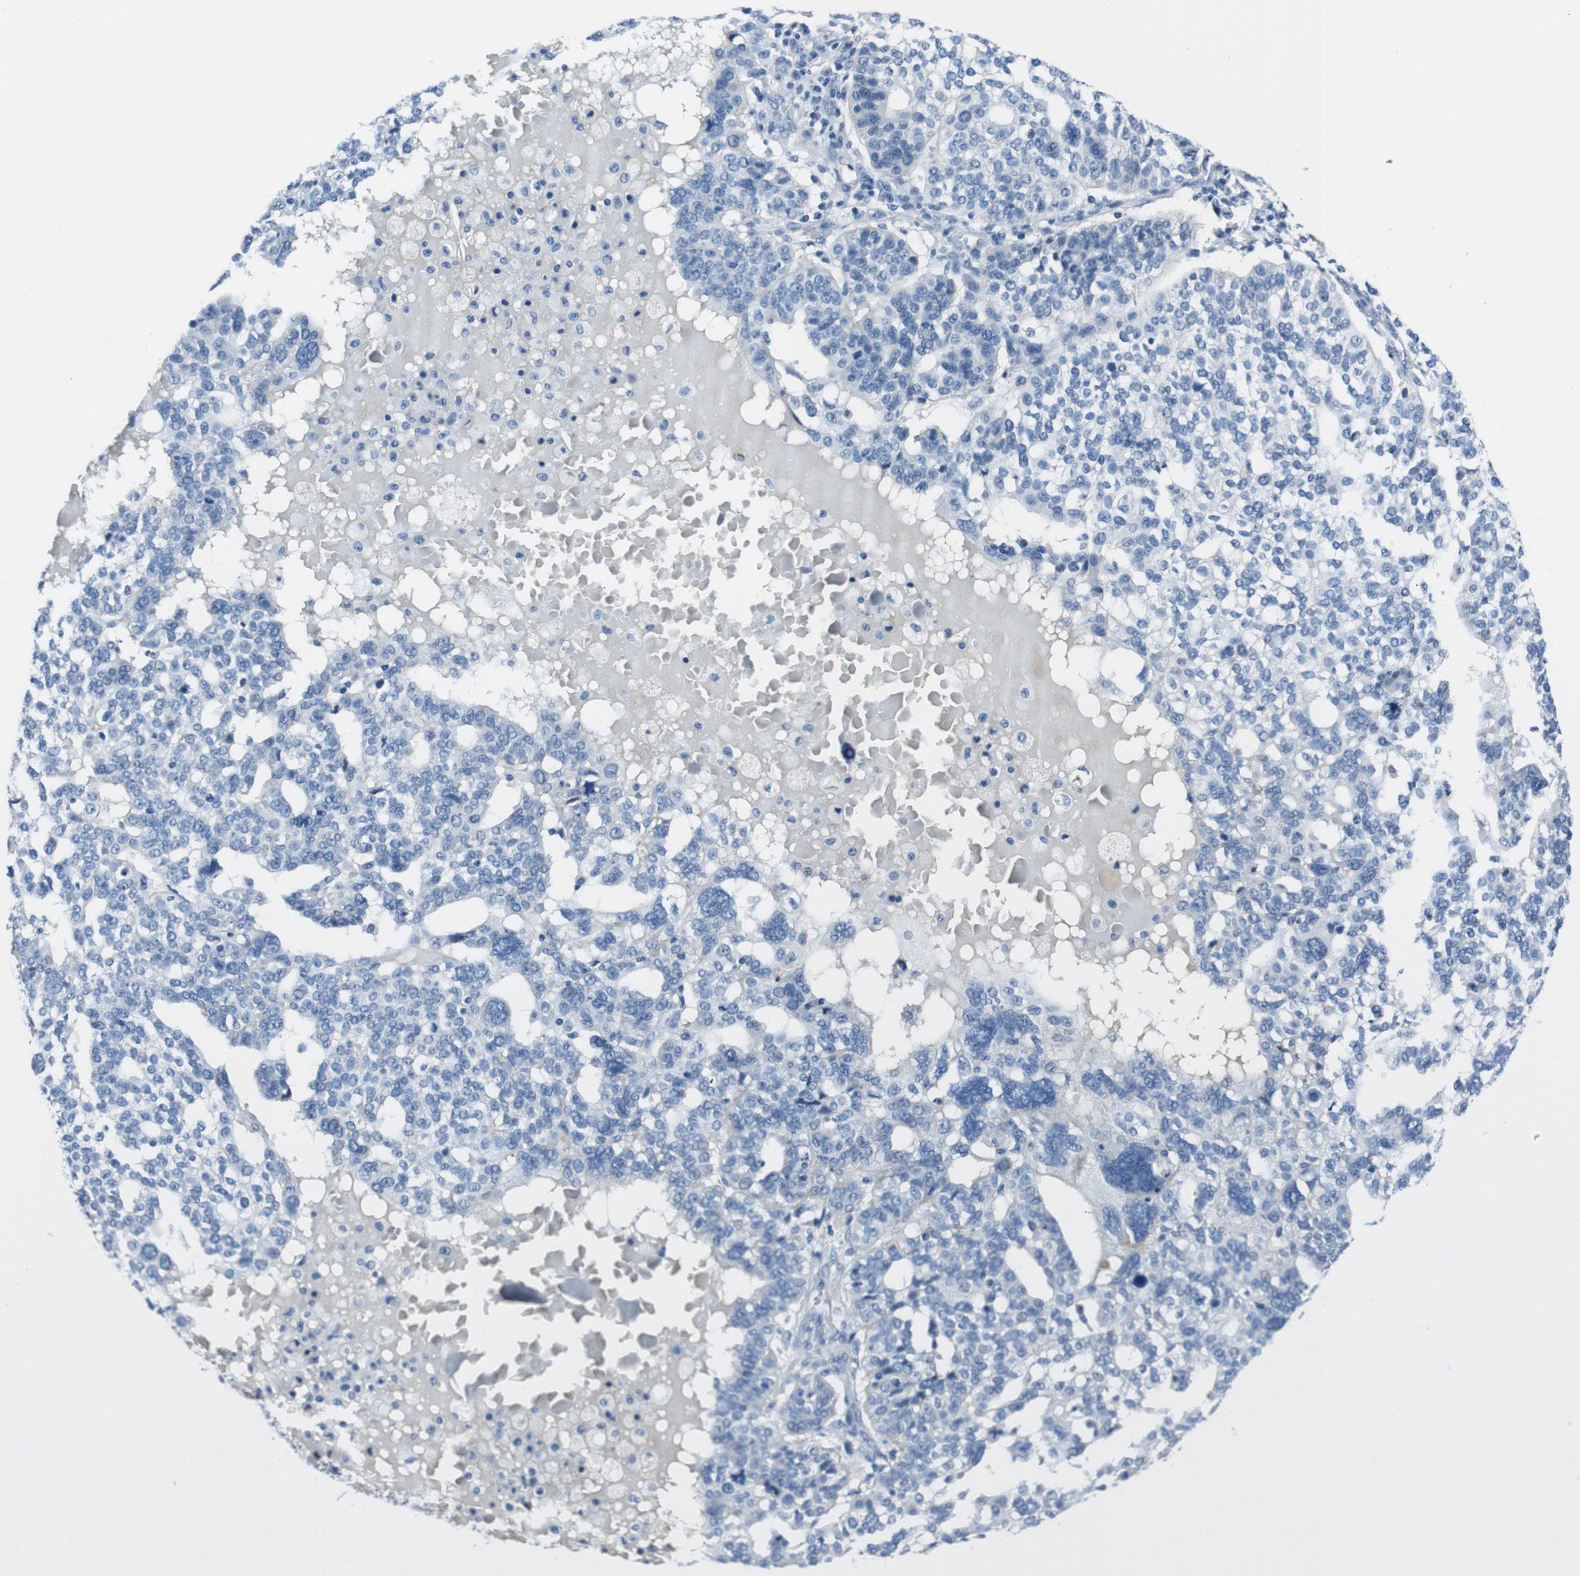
{"staining": {"intensity": "negative", "quantity": "none", "location": "none"}, "tissue": "ovarian cancer", "cell_type": "Tumor cells", "image_type": "cancer", "snomed": [{"axis": "morphology", "description": "Cystadenocarcinoma, serous, NOS"}, {"axis": "topography", "description": "Ovary"}], "caption": "High power microscopy micrograph of an IHC photomicrograph of ovarian cancer (serous cystadenocarcinoma), revealing no significant expression in tumor cells.", "gene": "CASQ1", "patient": {"sex": "female", "age": 59}}